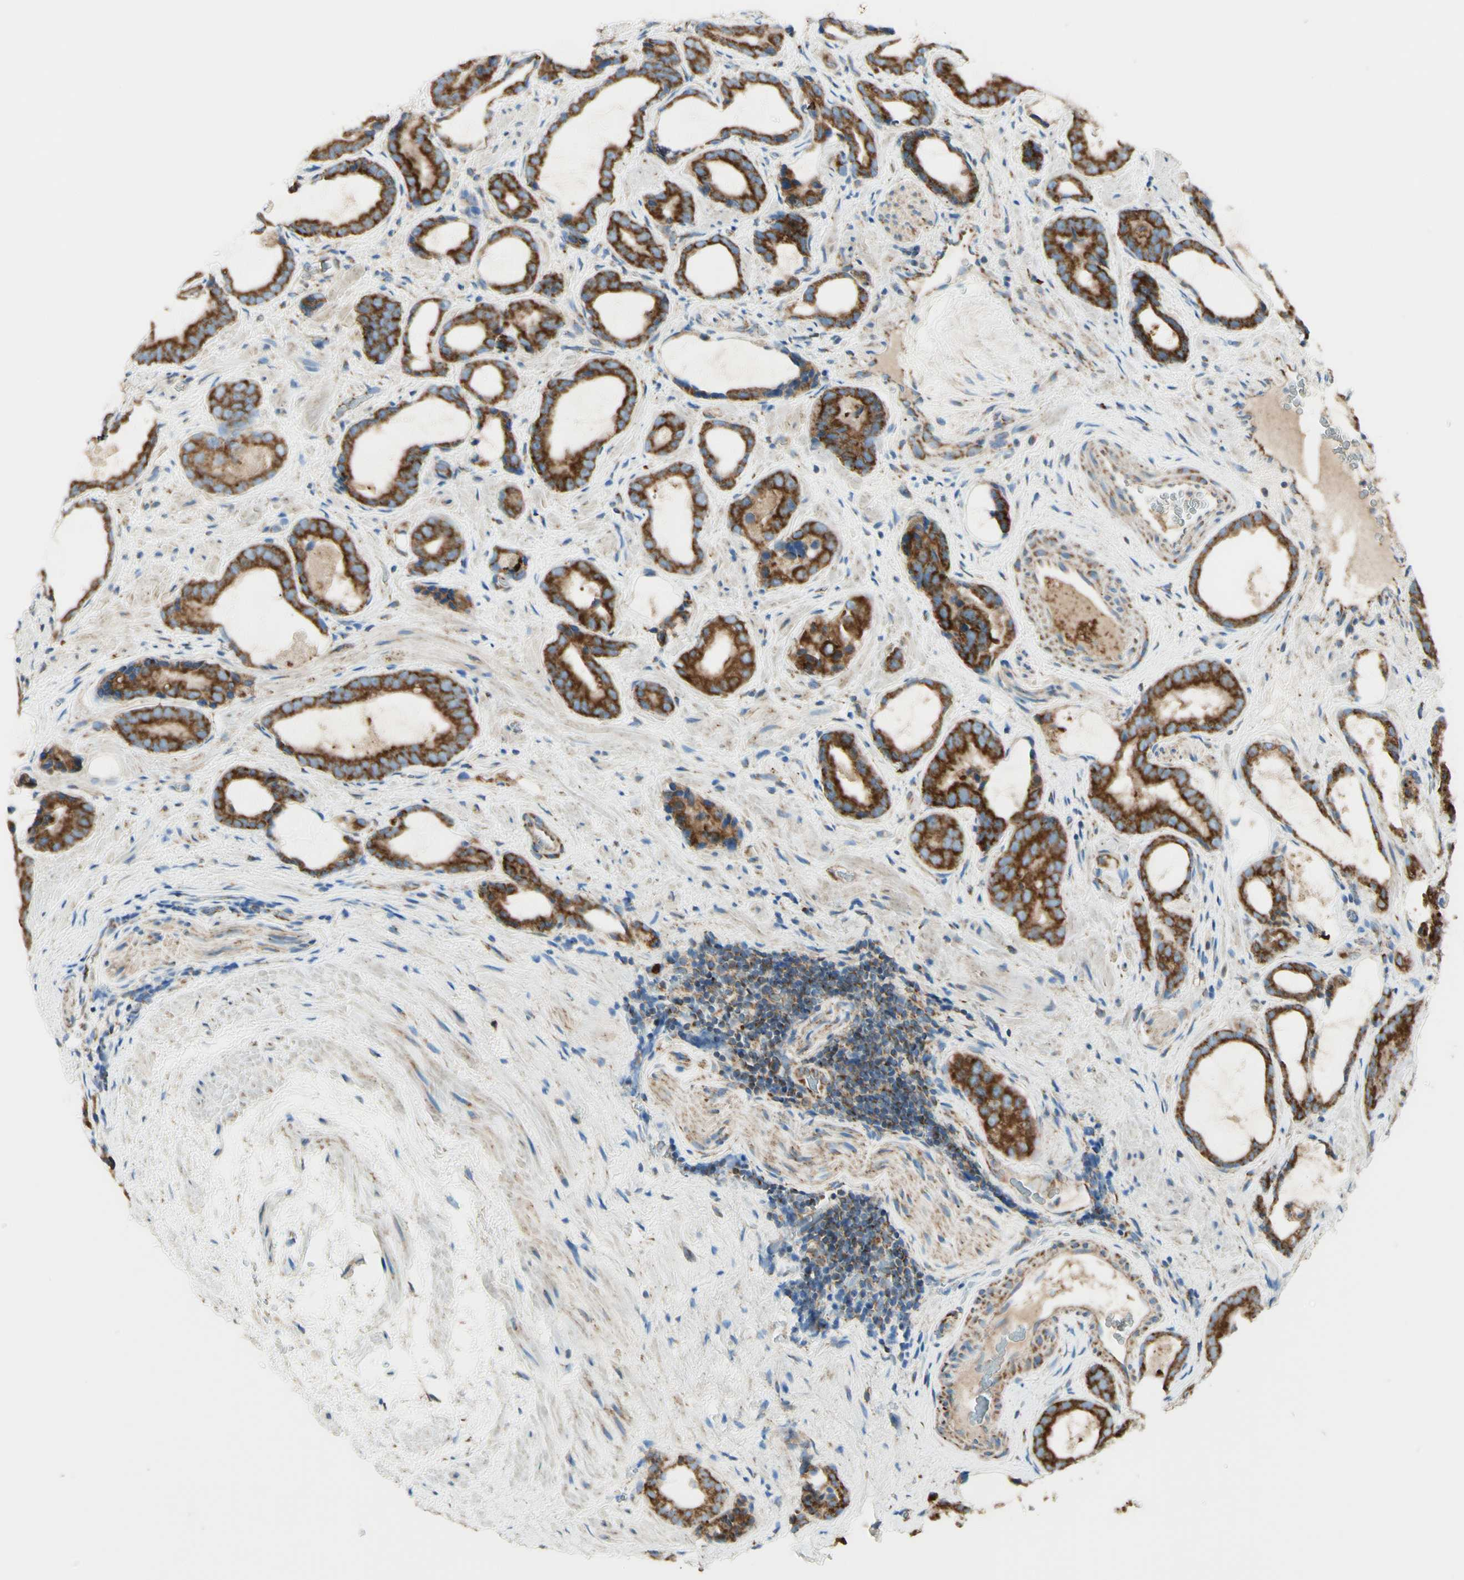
{"staining": {"intensity": "strong", "quantity": ">75%", "location": "cytoplasmic/membranous"}, "tissue": "prostate cancer", "cell_type": "Tumor cells", "image_type": "cancer", "snomed": [{"axis": "morphology", "description": "Adenocarcinoma, Low grade"}, {"axis": "topography", "description": "Prostate"}], "caption": "Prostate cancer (adenocarcinoma (low-grade)) stained for a protein (brown) shows strong cytoplasmic/membranous positive expression in approximately >75% of tumor cells.", "gene": "ARMC10", "patient": {"sex": "male", "age": 60}}